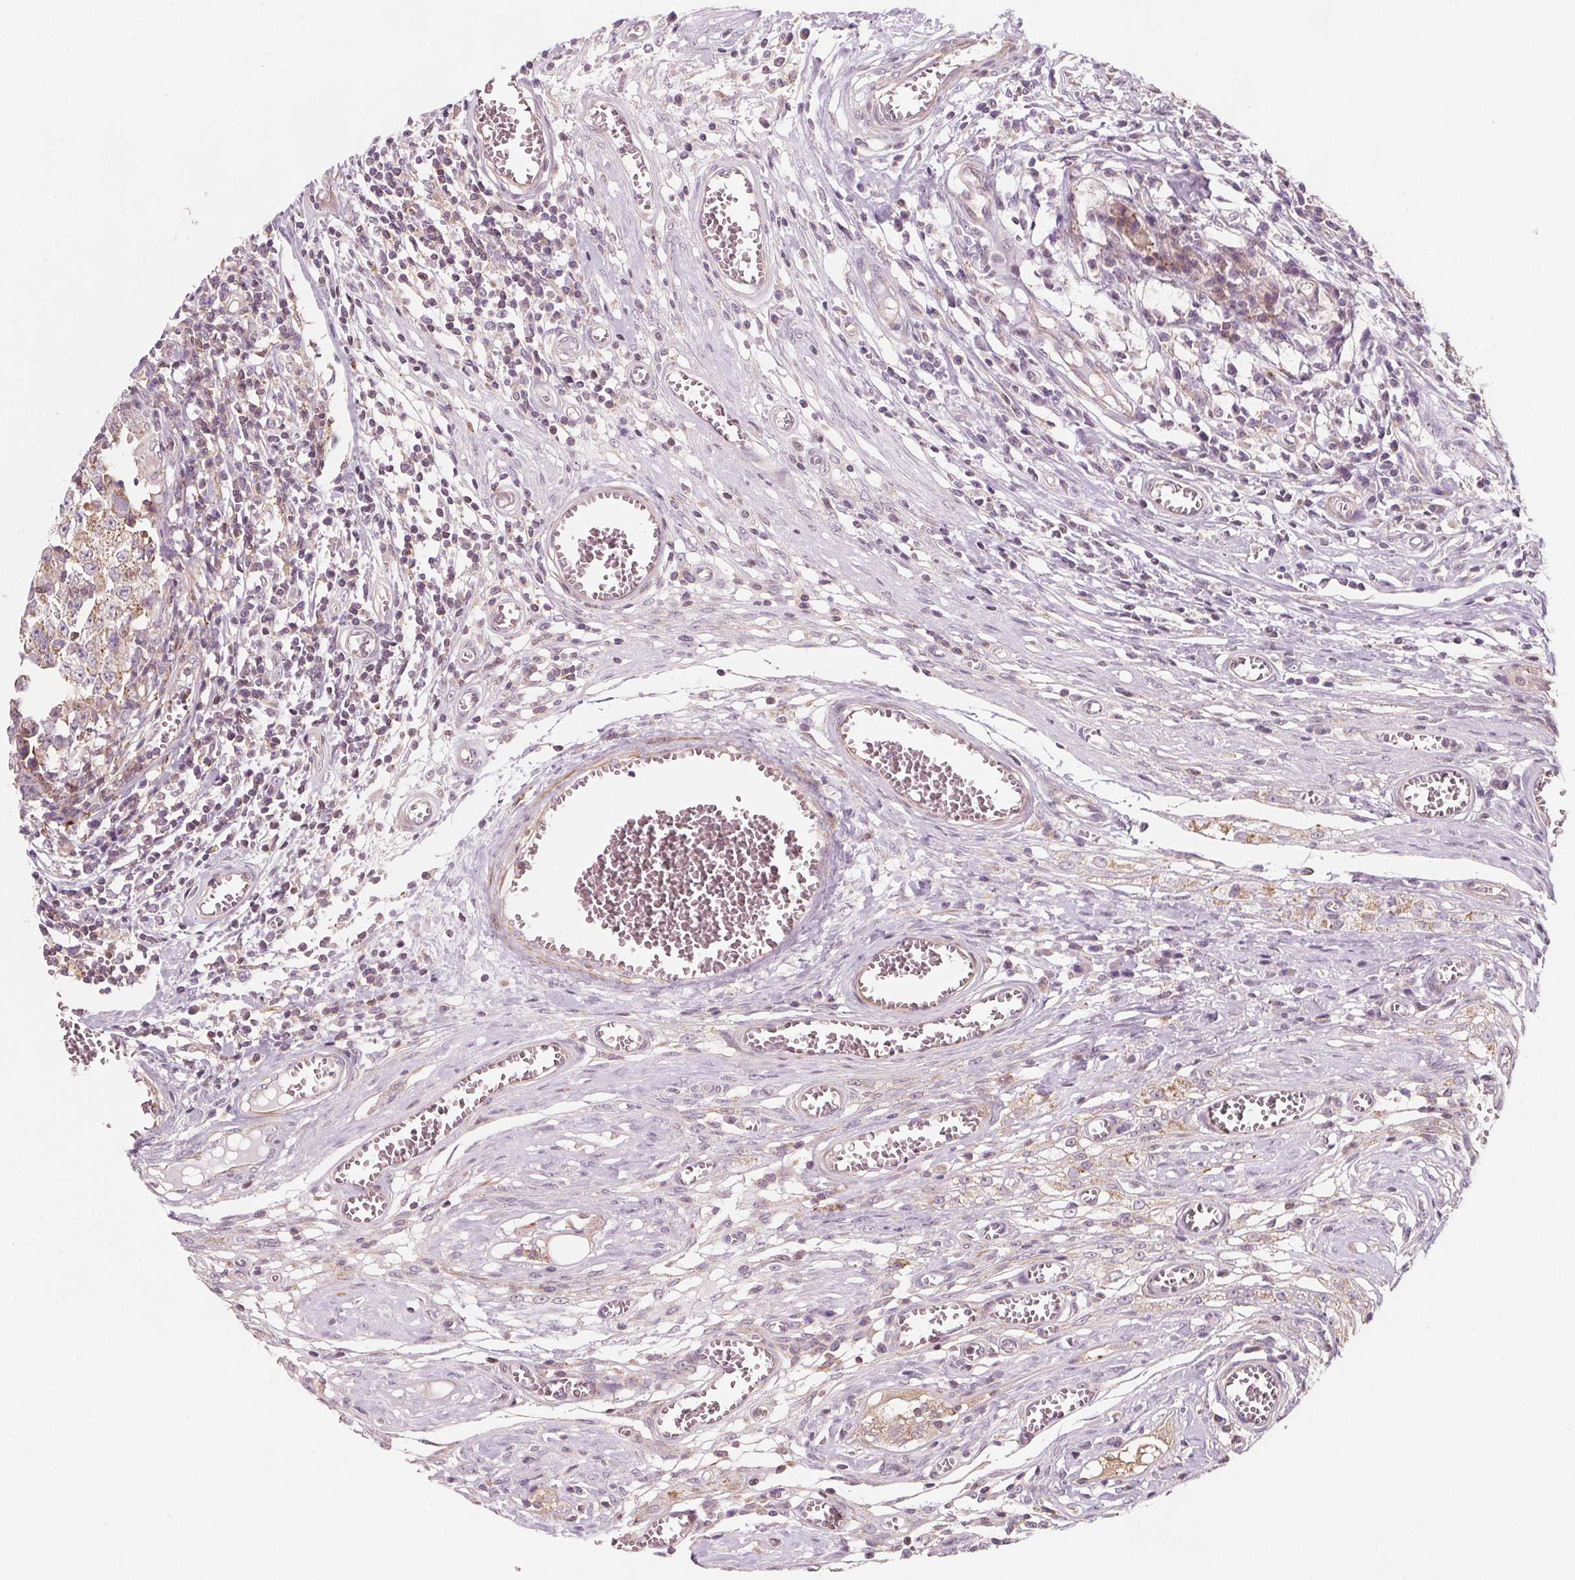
{"staining": {"intensity": "weak", "quantity": "25%-75%", "location": "cytoplasmic/membranous"}, "tissue": "testis cancer", "cell_type": "Tumor cells", "image_type": "cancer", "snomed": [{"axis": "morphology", "description": "Carcinoma, Embryonal, NOS"}, {"axis": "topography", "description": "Testis"}], "caption": "A histopathology image of testis cancer stained for a protein displays weak cytoplasmic/membranous brown staining in tumor cells. (IHC, brightfield microscopy, high magnification).", "gene": "ADAM33", "patient": {"sex": "male", "age": 36}}